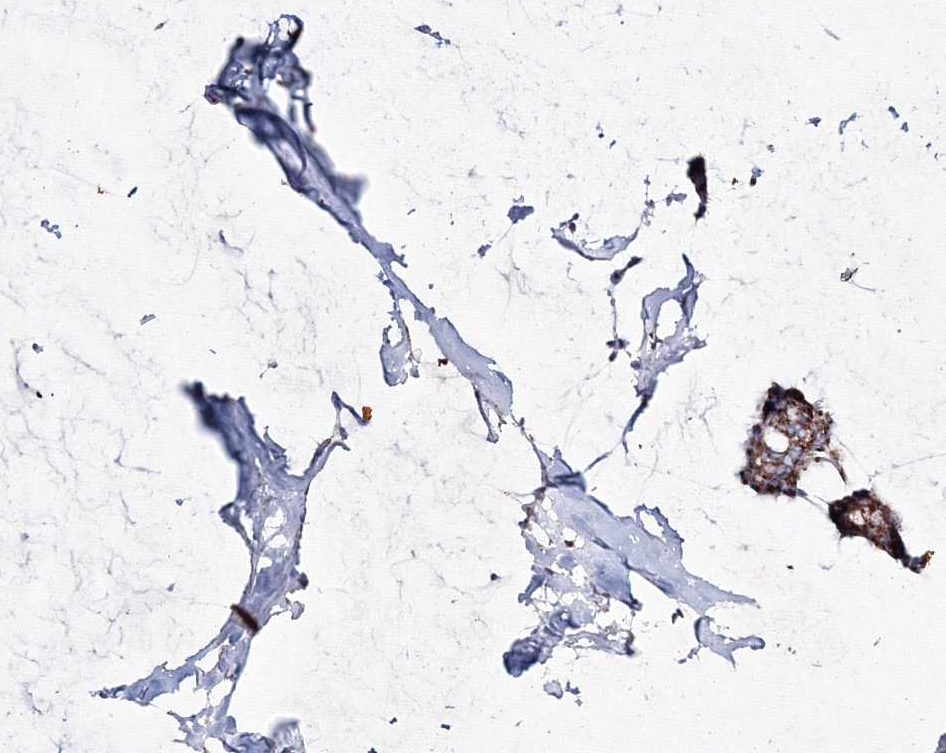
{"staining": {"intensity": "strong", "quantity": ">75%", "location": "cytoplasmic/membranous"}, "tissue": "breast cancer", "cell_type": "Tumor cells", "image_type": "cancer", "snomed": [{"axis": "morphology", "description": "Duct carcinoma"}, {"axis": "topography", "description": "Breast"}], "caption": "DAB immunohistochemical staining of human breast cancer (invasive ductal carcinoma) shows strong cytoplasmic/membranous protein expression in about >75% of tumor cells.", "gene": "IGSF9", "patient": {"sex": "female", "age": 93}}